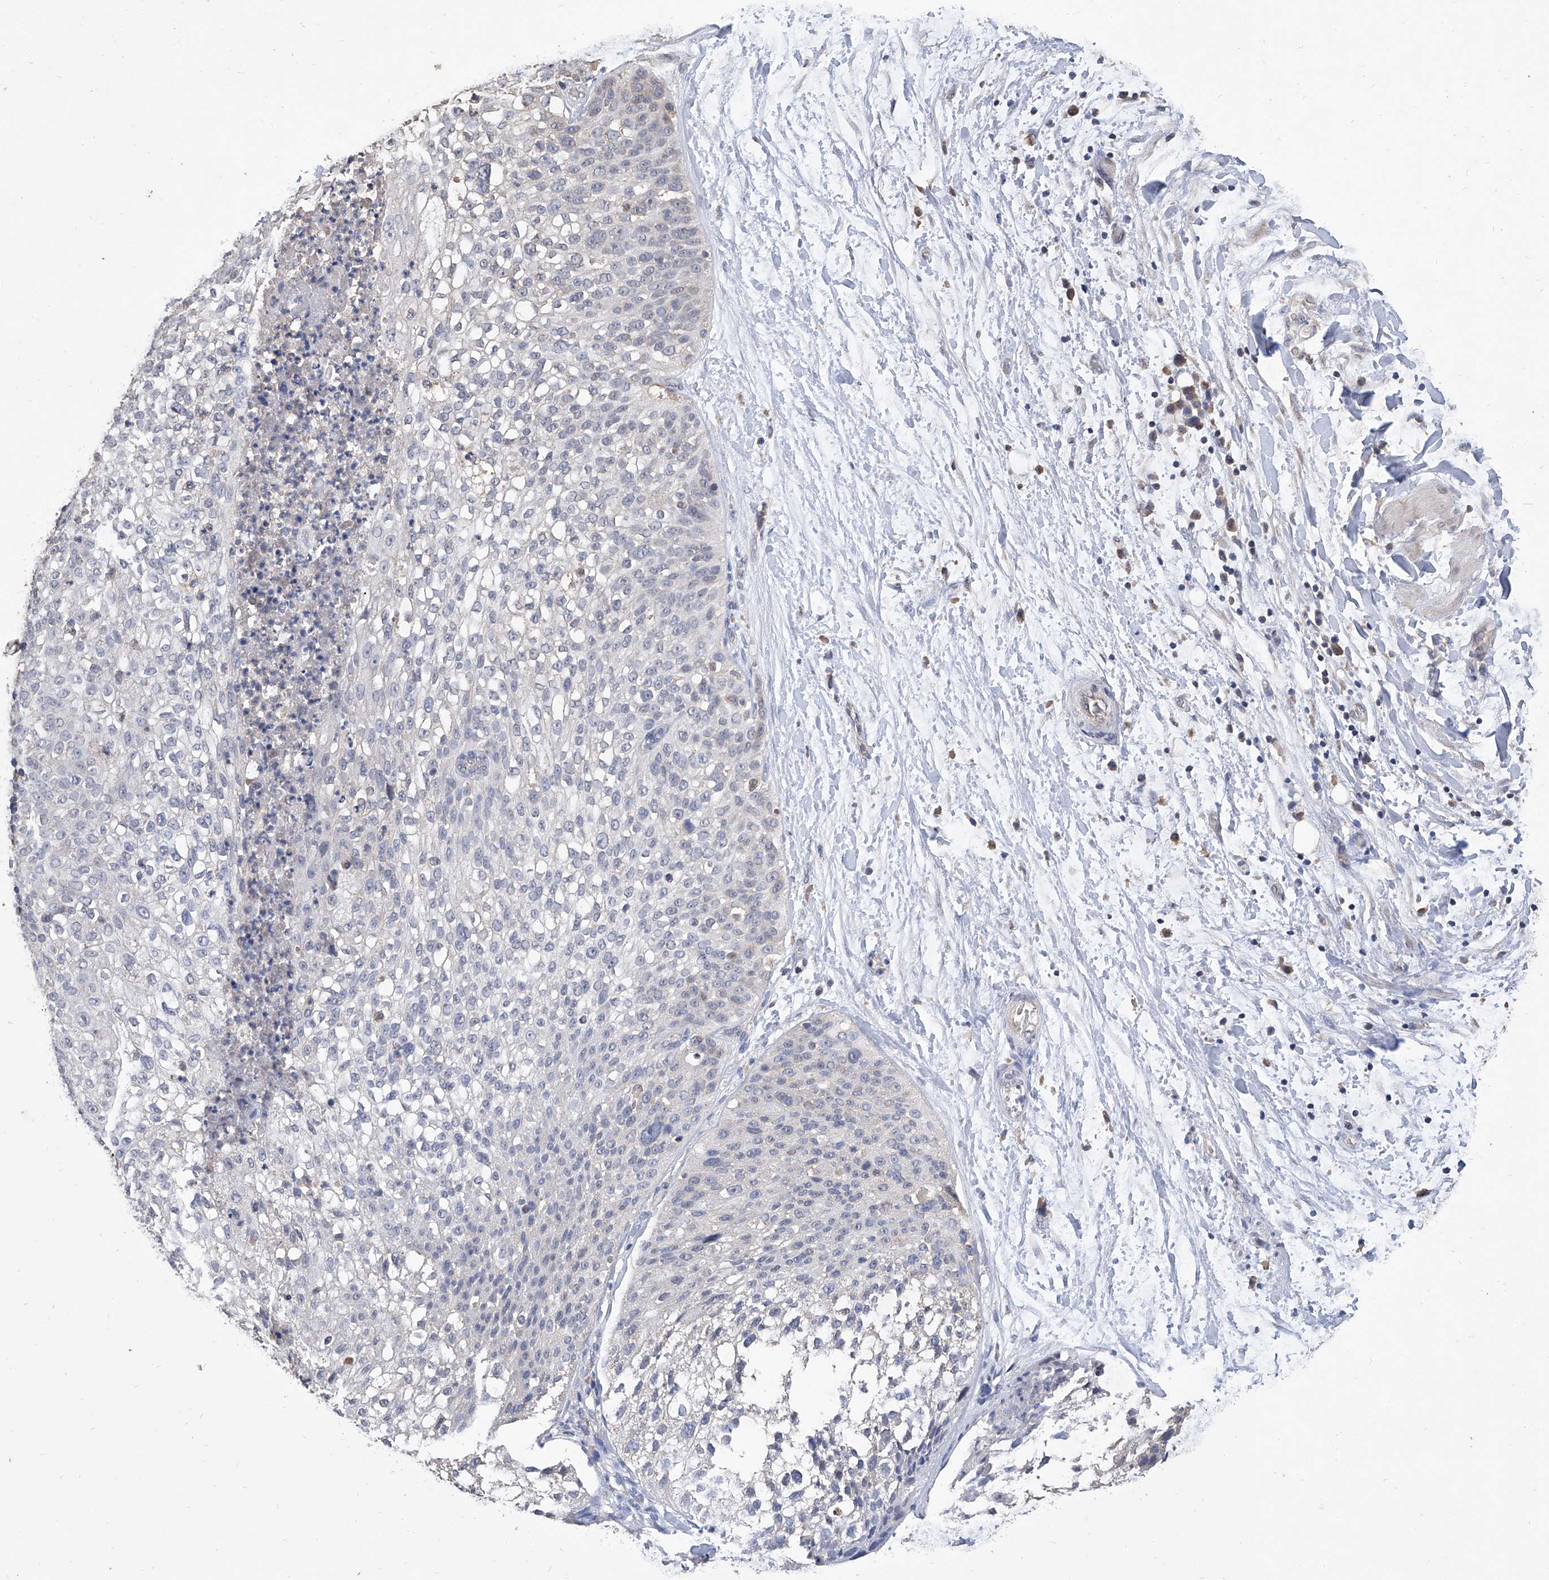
{"staining": {"intensity": "negative", "quantity": "none", "location": "none"}, "tissue": "lung cancer", "cell_type": "Tumor cells", "image_type": "cancer", "snomed": [{"axis": "morphology", "description": "Inflammation, NOS"}, {"axis": "morphology", "description": "Squamous cell carcinoma, NOS"}, {"axis": "topography", "description": "Lymph node"}, {"axis": "topography", "description": "Soft tissue"}, {"axis": "topography", "description": "Lung"}], "caption": "A histopathology image of human lung cancer (squamous cell carcinoma) is negative for staining in tumor cells.", "gene": "GPT", "patient": {"sex": "male", "age": 66}}